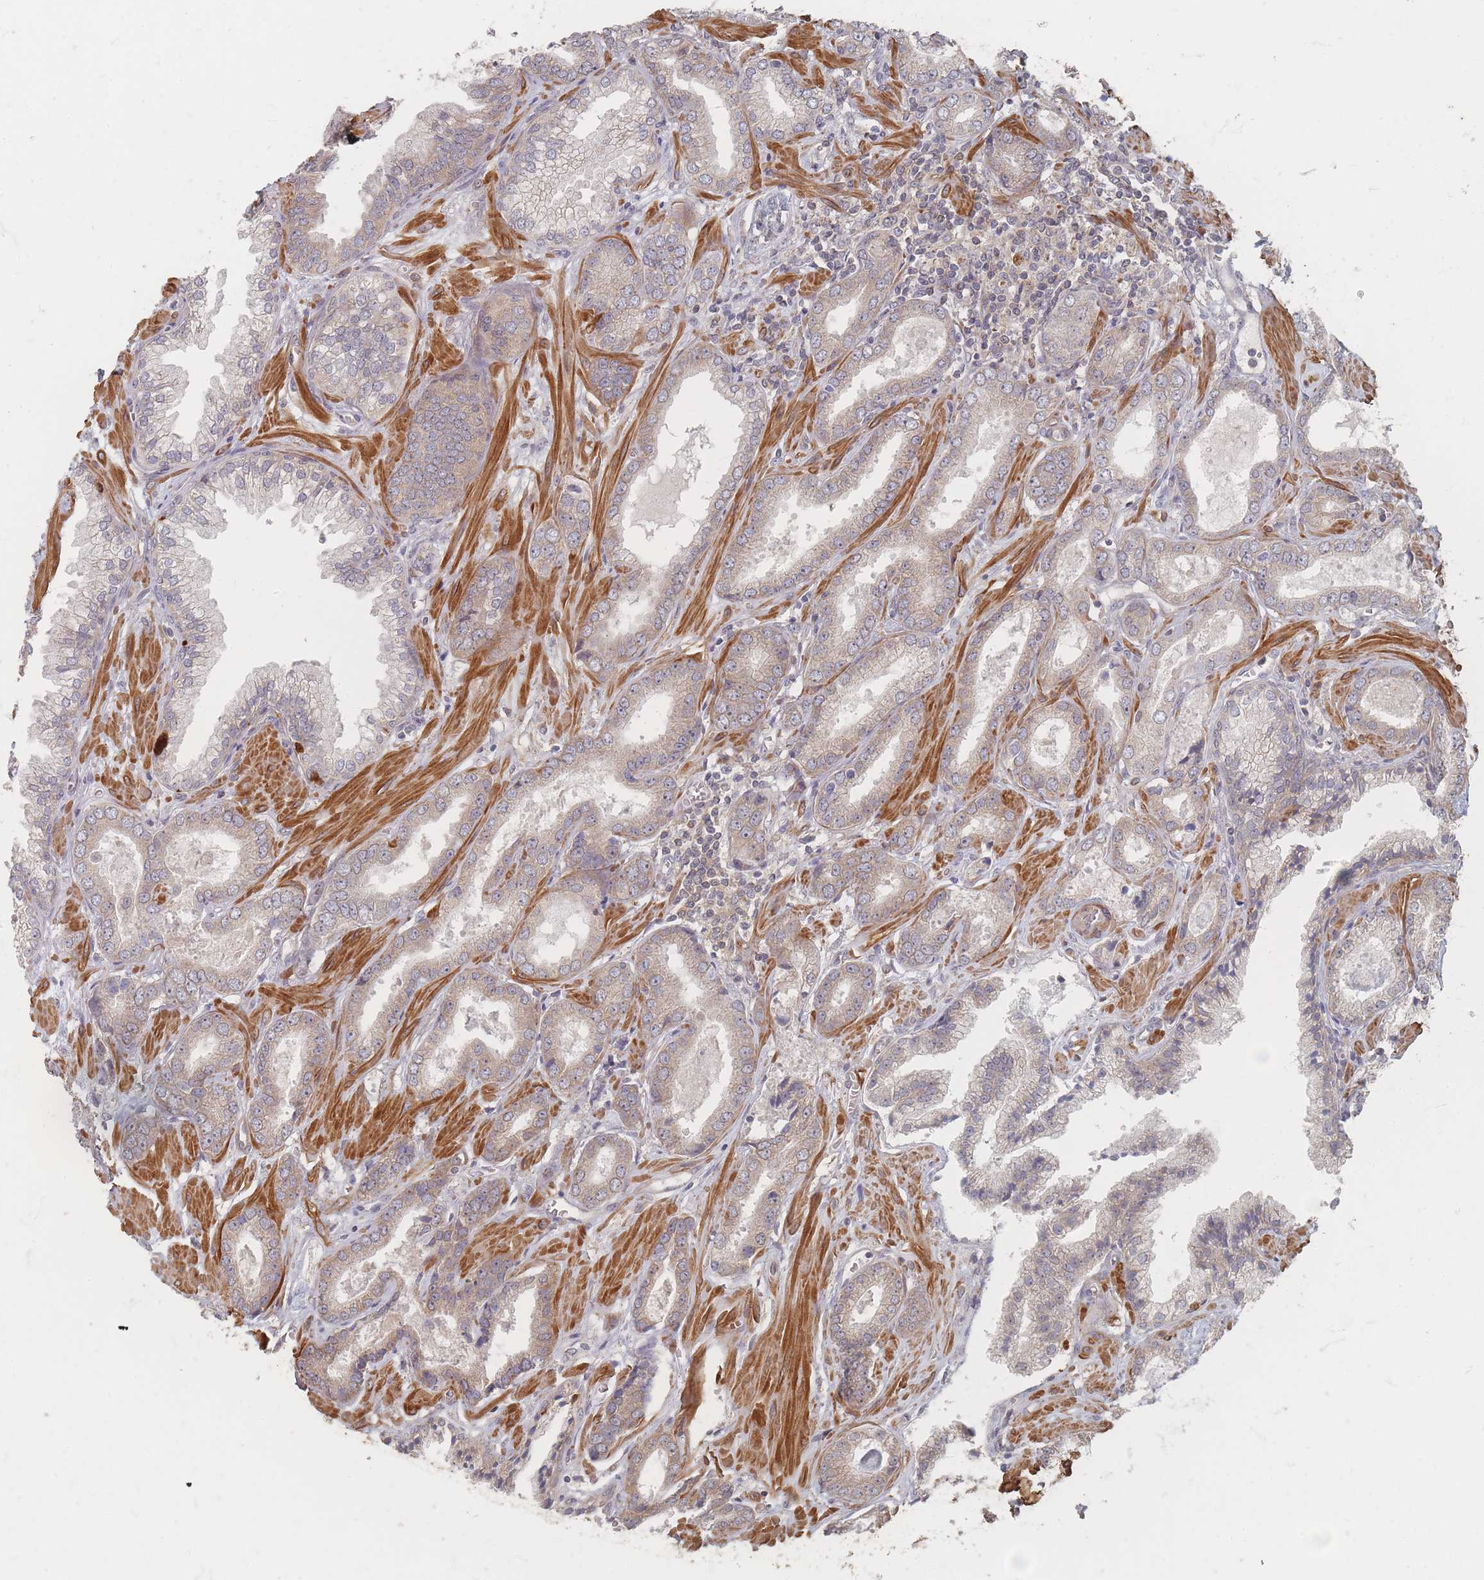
{"staining": {"intensity": "weak", "quantity": "<25%", "location": "cytoplasmic/membranous"}, "tissue": "prostate cancer", "cell_type": "Tumor cells", "image_type": "cancer", "snomed": [{"axis": "morphology", "description": "Adenocarcinoma, Low grade"}, {"axis": "topography", "description": "Prostate"}], "caption": "The IHC micrograph has no significant staining in tumor cells of prostate cancer tissue. (DAB (3,3'-diaminobenzidine) immunohistochemistry with hematoxylin counter stain).", "gene": "GLE1", "patient": {"sex": "male", "age": 60}}